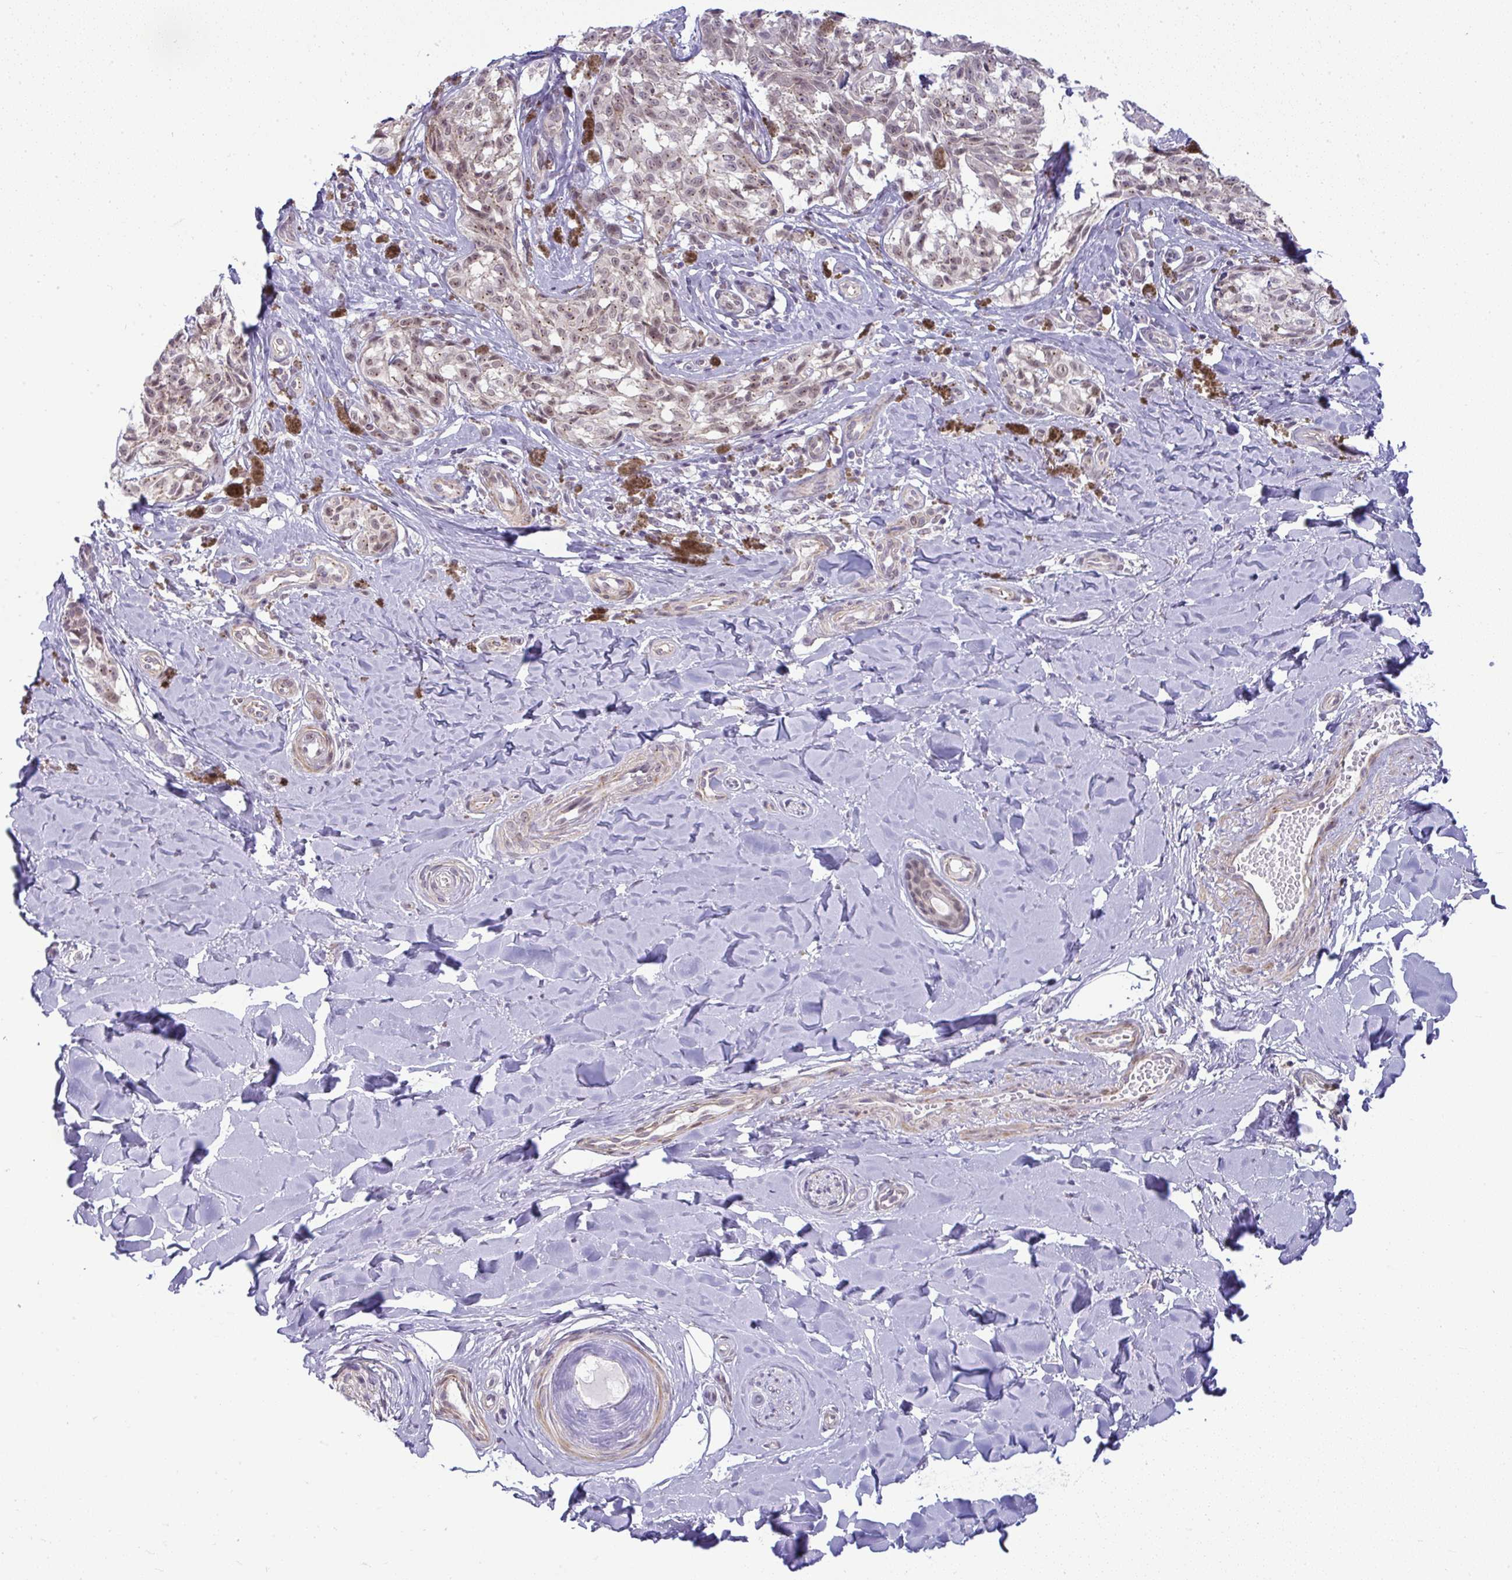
{"staining": {"intensity": "moderate", "quantity": "25%-75%", "location": "cytoplasmic/membranous"}, "tissue": "melanoma", "cell_type": "Tumor cells", "image_type": "cancer", "snomed": [{"axis": "morphology", "description": "Malignant melanoma, NOS"}, {"axis": "topography", "description": "Skin"}], "caption": "DAB (3,3'-diaminobenzidine) immunohistochemical staining of melanoma reveals moderate cytoplasmic/membranous protein expression in about 25%-75% of tumor cells.", "gene": "DZIP1", "patient": {"sex": "female", "age": 65}}